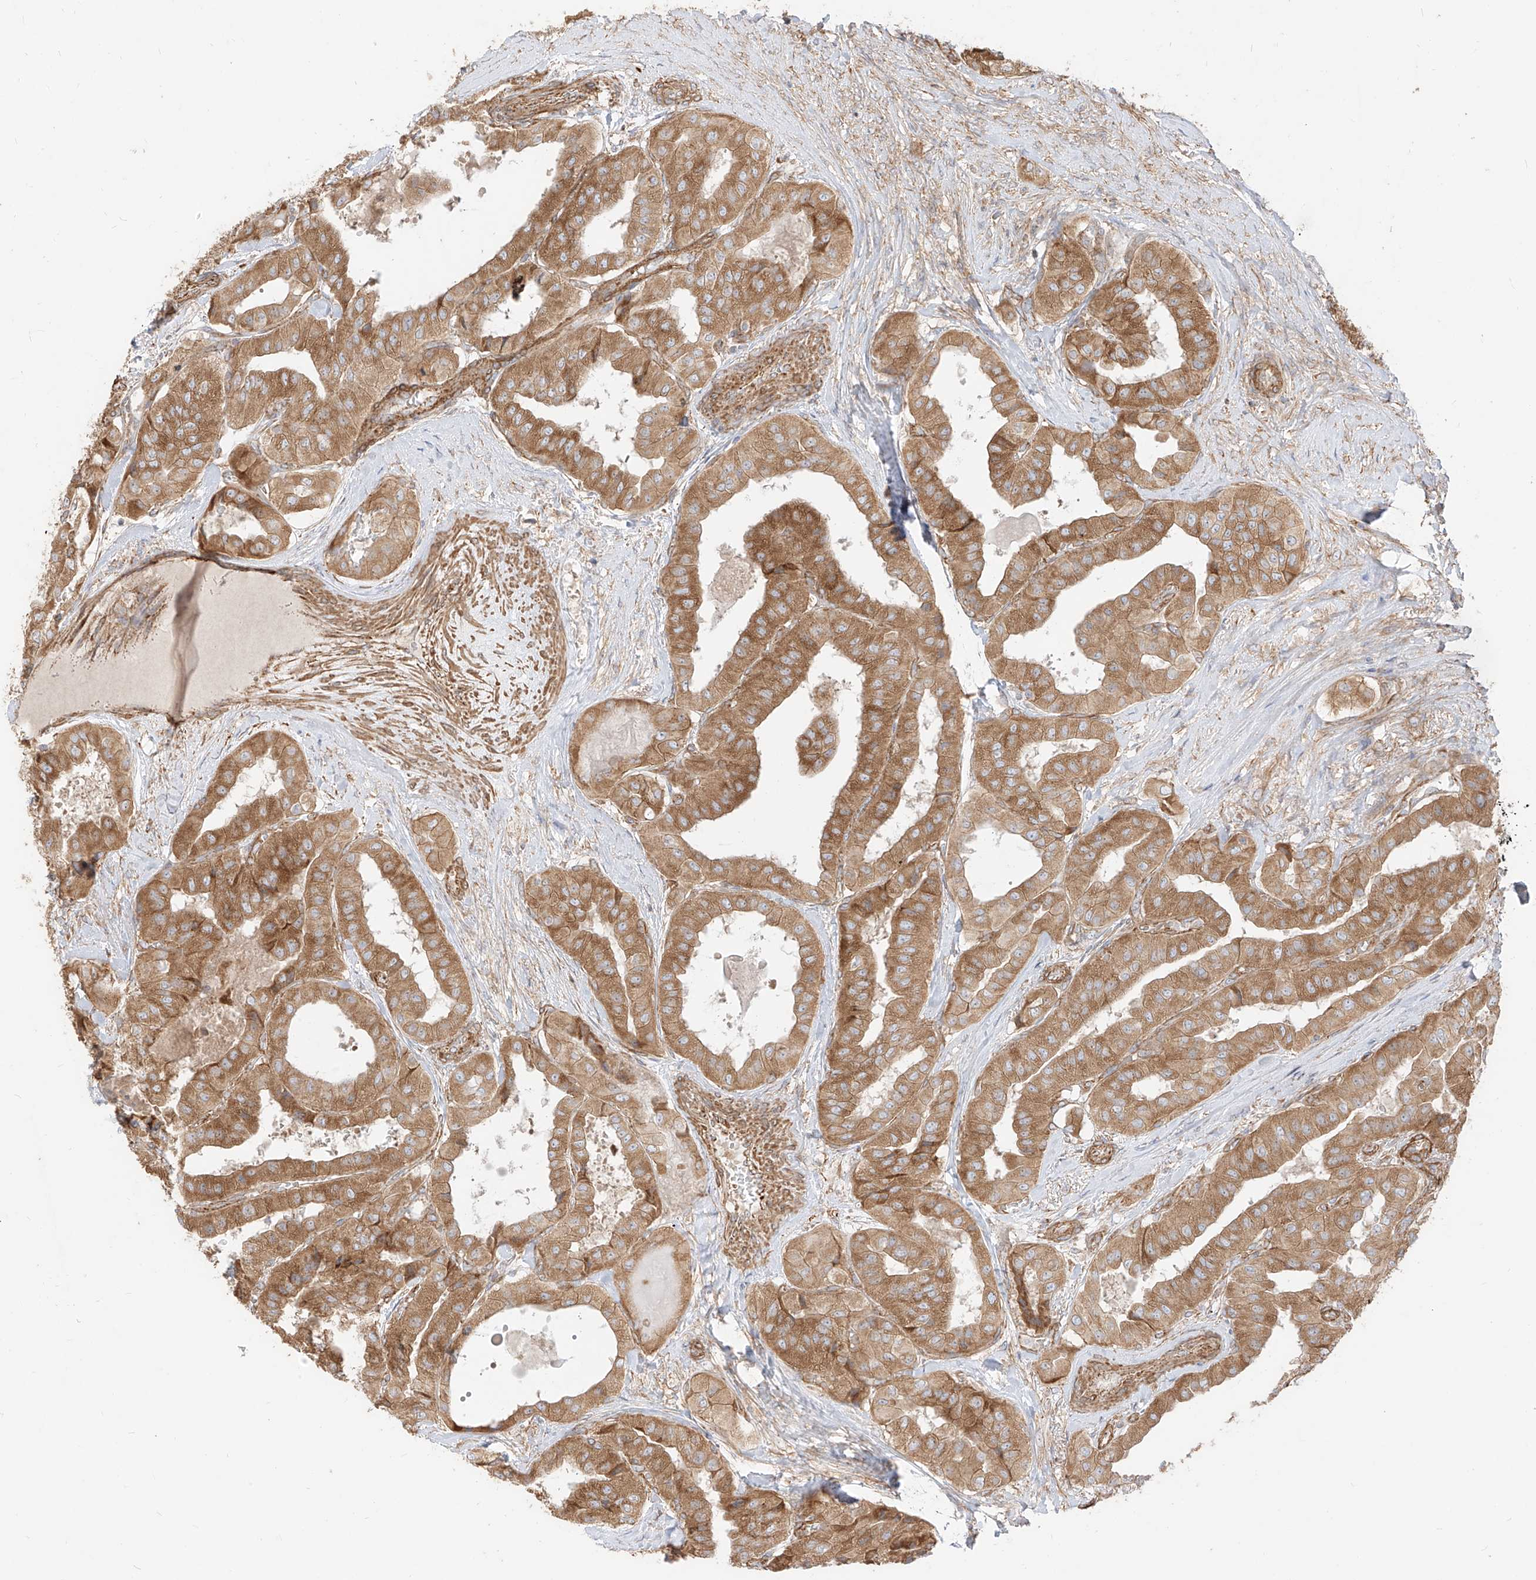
{"staining": {"intensity": "moderate", "quantity": ">75%", "location": "cytoplasmic/membranous"}, "tissue": "thyroid cancer", "cell_type": "Tumor cells", "image_type": "cancer", "snomed": [{"axis": "morphology", "description": "Papillary adenocarcinoma, NOS"}, {"axis": "topography", "description": "Thyroid gland"}], "caption": "Immunohistochemical staining of human thyroid papillary adenocarcinoma displays moderate cytoplasmic/membranous protein positivity in about >75% of tumor cells.", "gene": "PLCL1", "patient": {"sex": "female", "age": 59}}